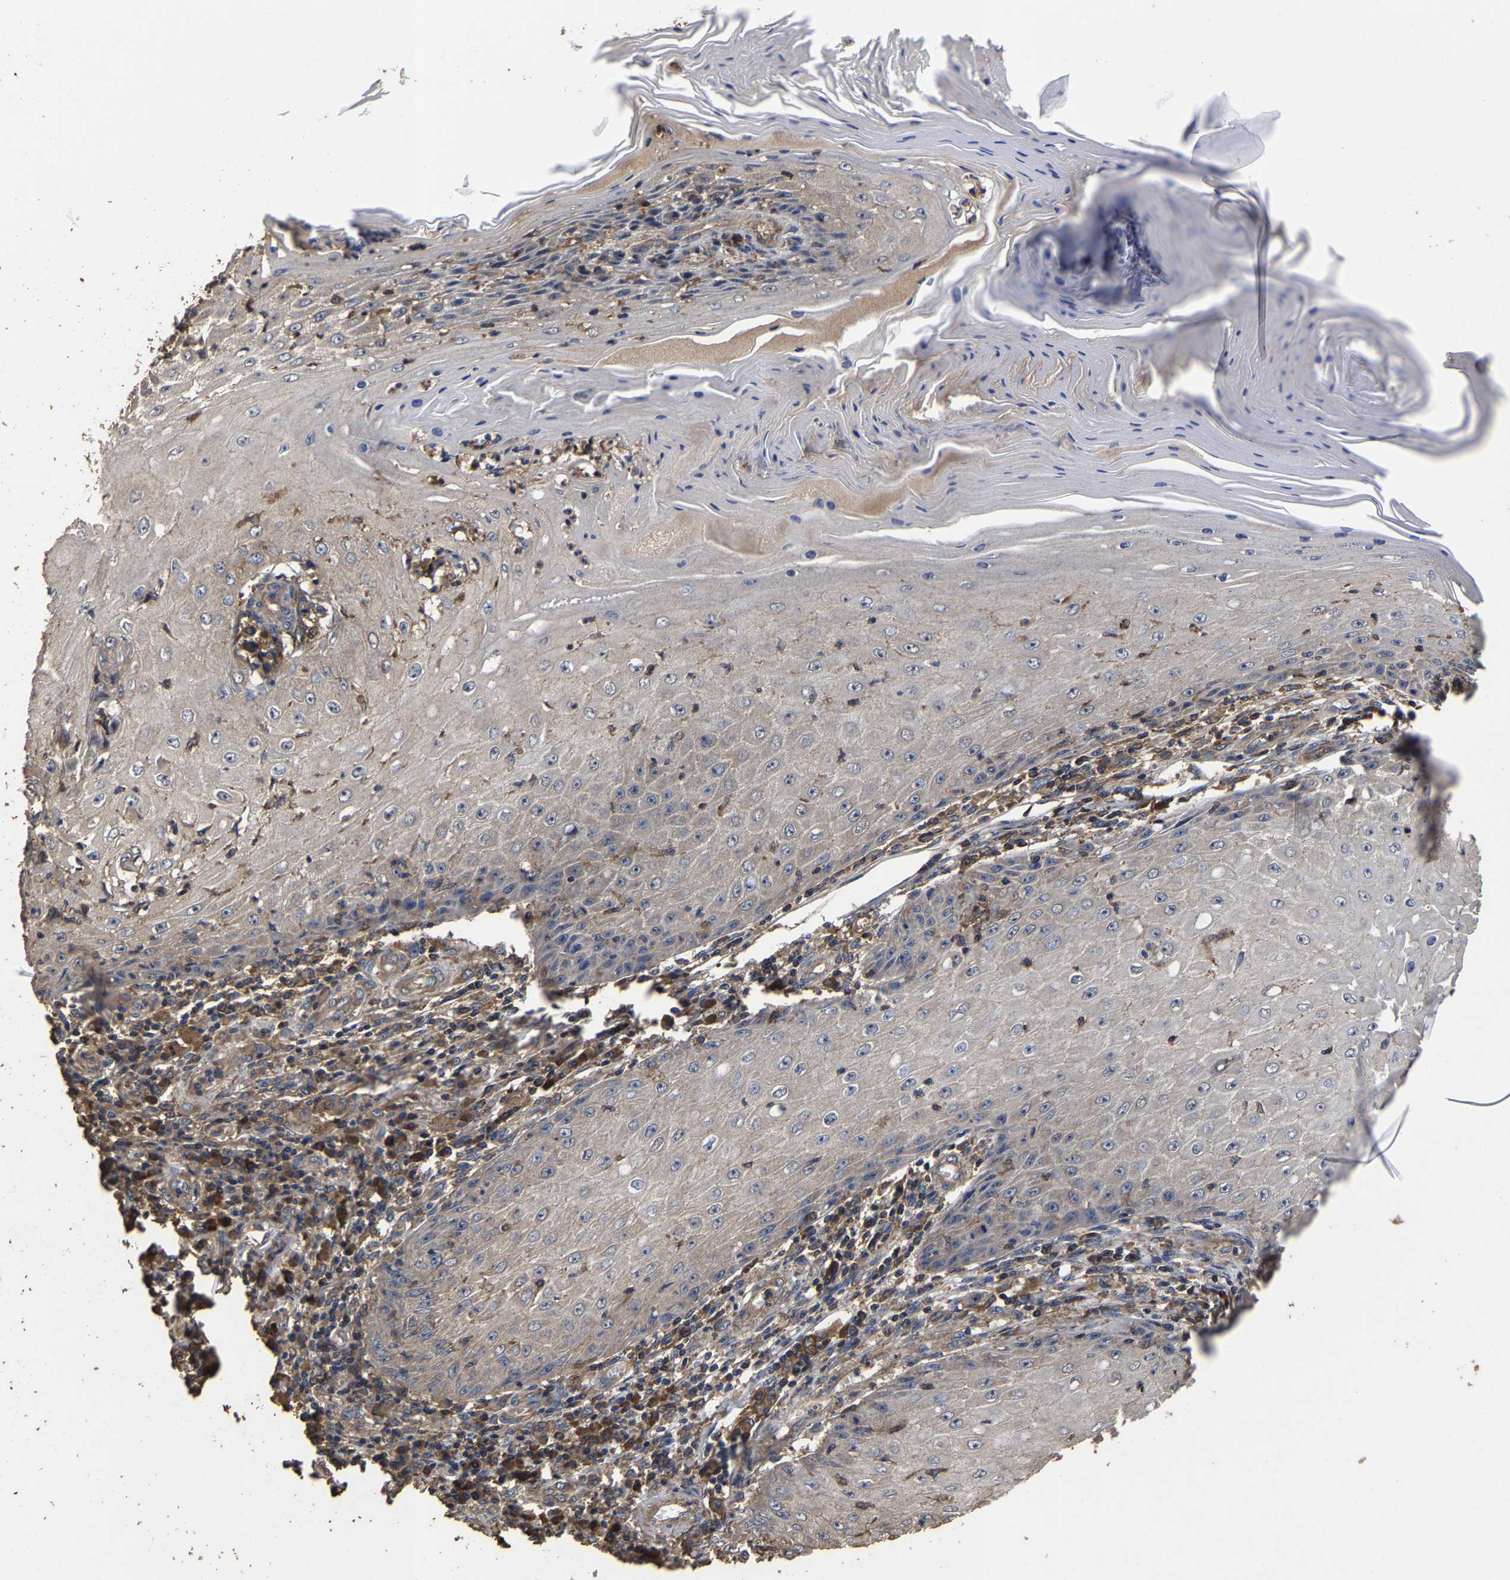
{"staining": {"intensity": "negative", "quantity": "none", "location": "none"}, "tissue": "skin cancer", "cell_type": "Tumor cells", "image_type": "cancer", "snomed": [{"axis": "morphology", "description": "Squamous cell carcinoma, NOS"}, {"axis": "topography", "description": "Skin"}], "caption": "DAB (3,3'-diaminobenzidine) immunohistochemical staining of squamous cell carcinoma (skin) displays no significant expression in tumor cells. (DAB (3,3'-diaminobenzidine) IHC, high magnification).", "gene": "ITCH", "patient": {"sex": "female", "age": 73}}